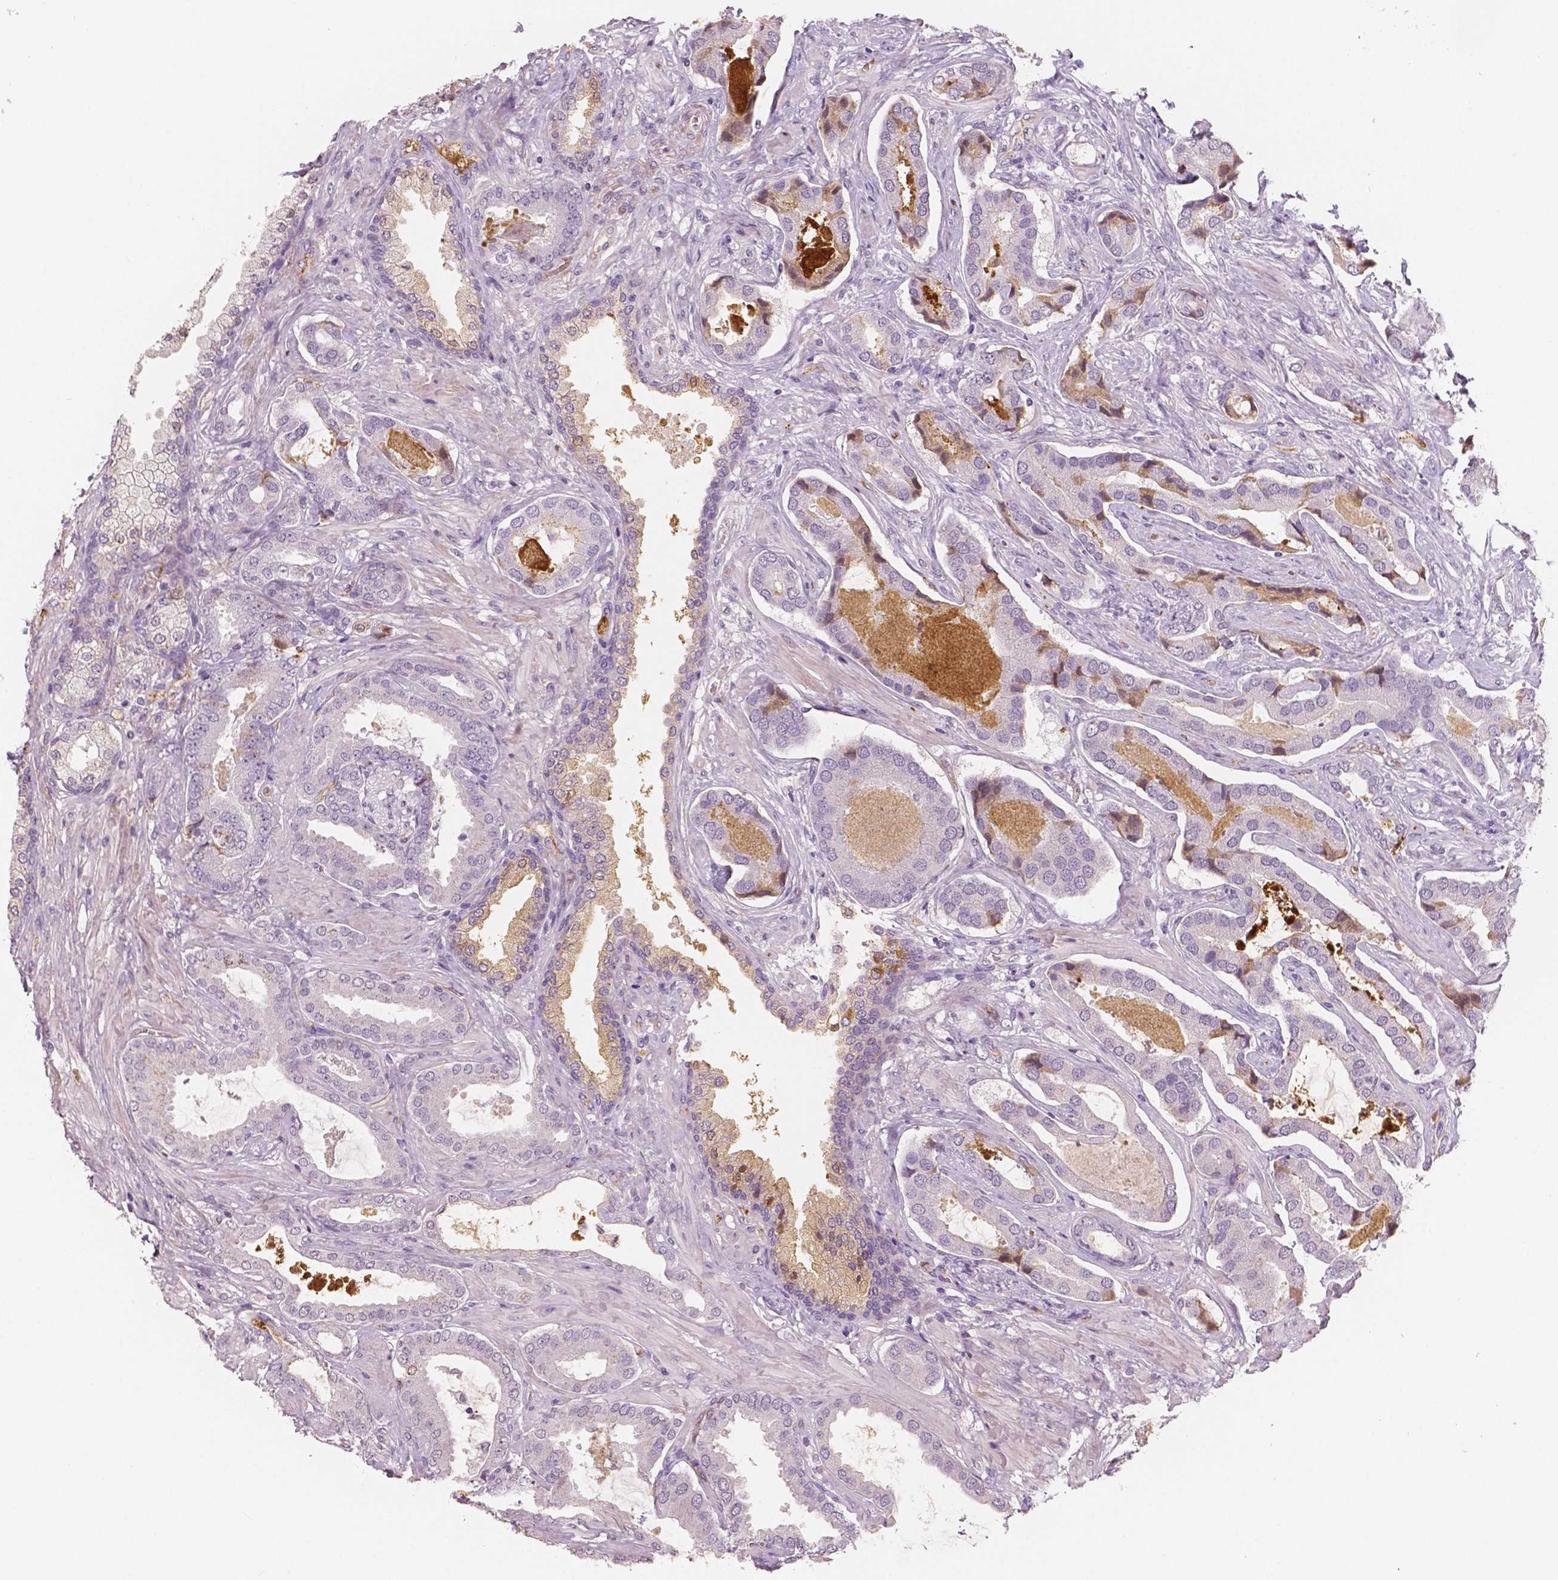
{"staining": {"intensity": "negative", "quantity": "none", "location": "none"}, "tissue": "prostate cancer", "cell_type": "Tumor cells", "image_type": "cancer", "snomed": [{"axis": "morphology", "description": "Adenocarcinoma, NOS"}, {"axis": "topography", "description": "Prostate"}], "caption": "Immunohistochemistry histopathology image of neoplastic tissue: human adenocarcinoma (prostate) stained with DAB (3,3'-diaminobenzidine) shows no significant protein positivity in tumor cells.", "gene": "APOA4", "patient": {"sex": "male", "age": 64}}